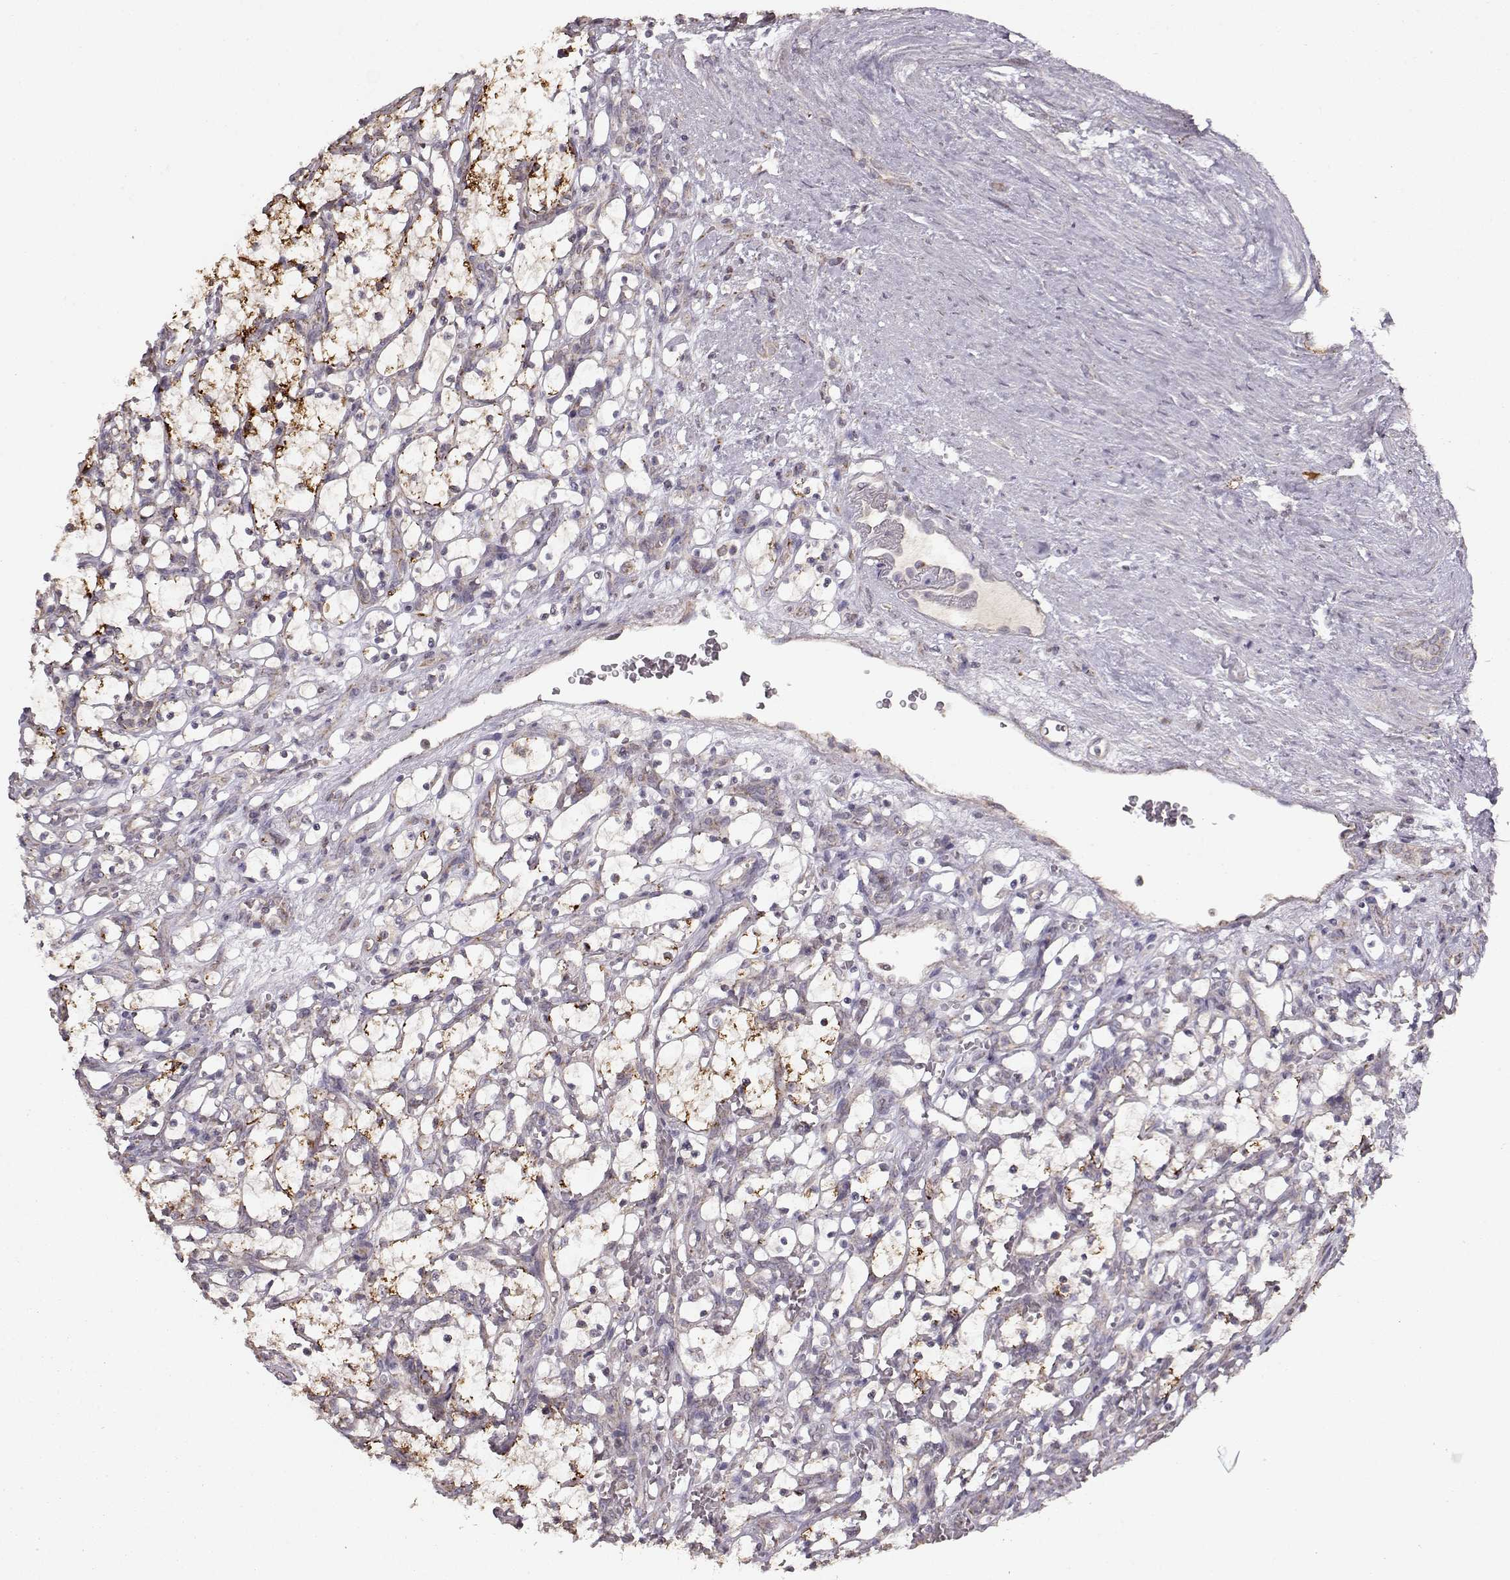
{"staining": {"intensity": "strong", "quantity": ">75%", "location": "cytoplasmic/membranous"}, "tissue": "renal cancer", "cell_type": "Tumor cells", "image_type": "cancer", "snomed": [{"axis": "morphology", "description": "Adenocarcinoma, NOS"}, {"axis": "topography", "description": "Kidney"}], "caption": "Renal adenocarcinoma tissue demonstrates strong cytoplasmic/membranous expression in about >75% of tumor cells, visualized by immunohistochemistry.", "gene": "CMTM3", "patient": {"sex": "female", "age": 69}}